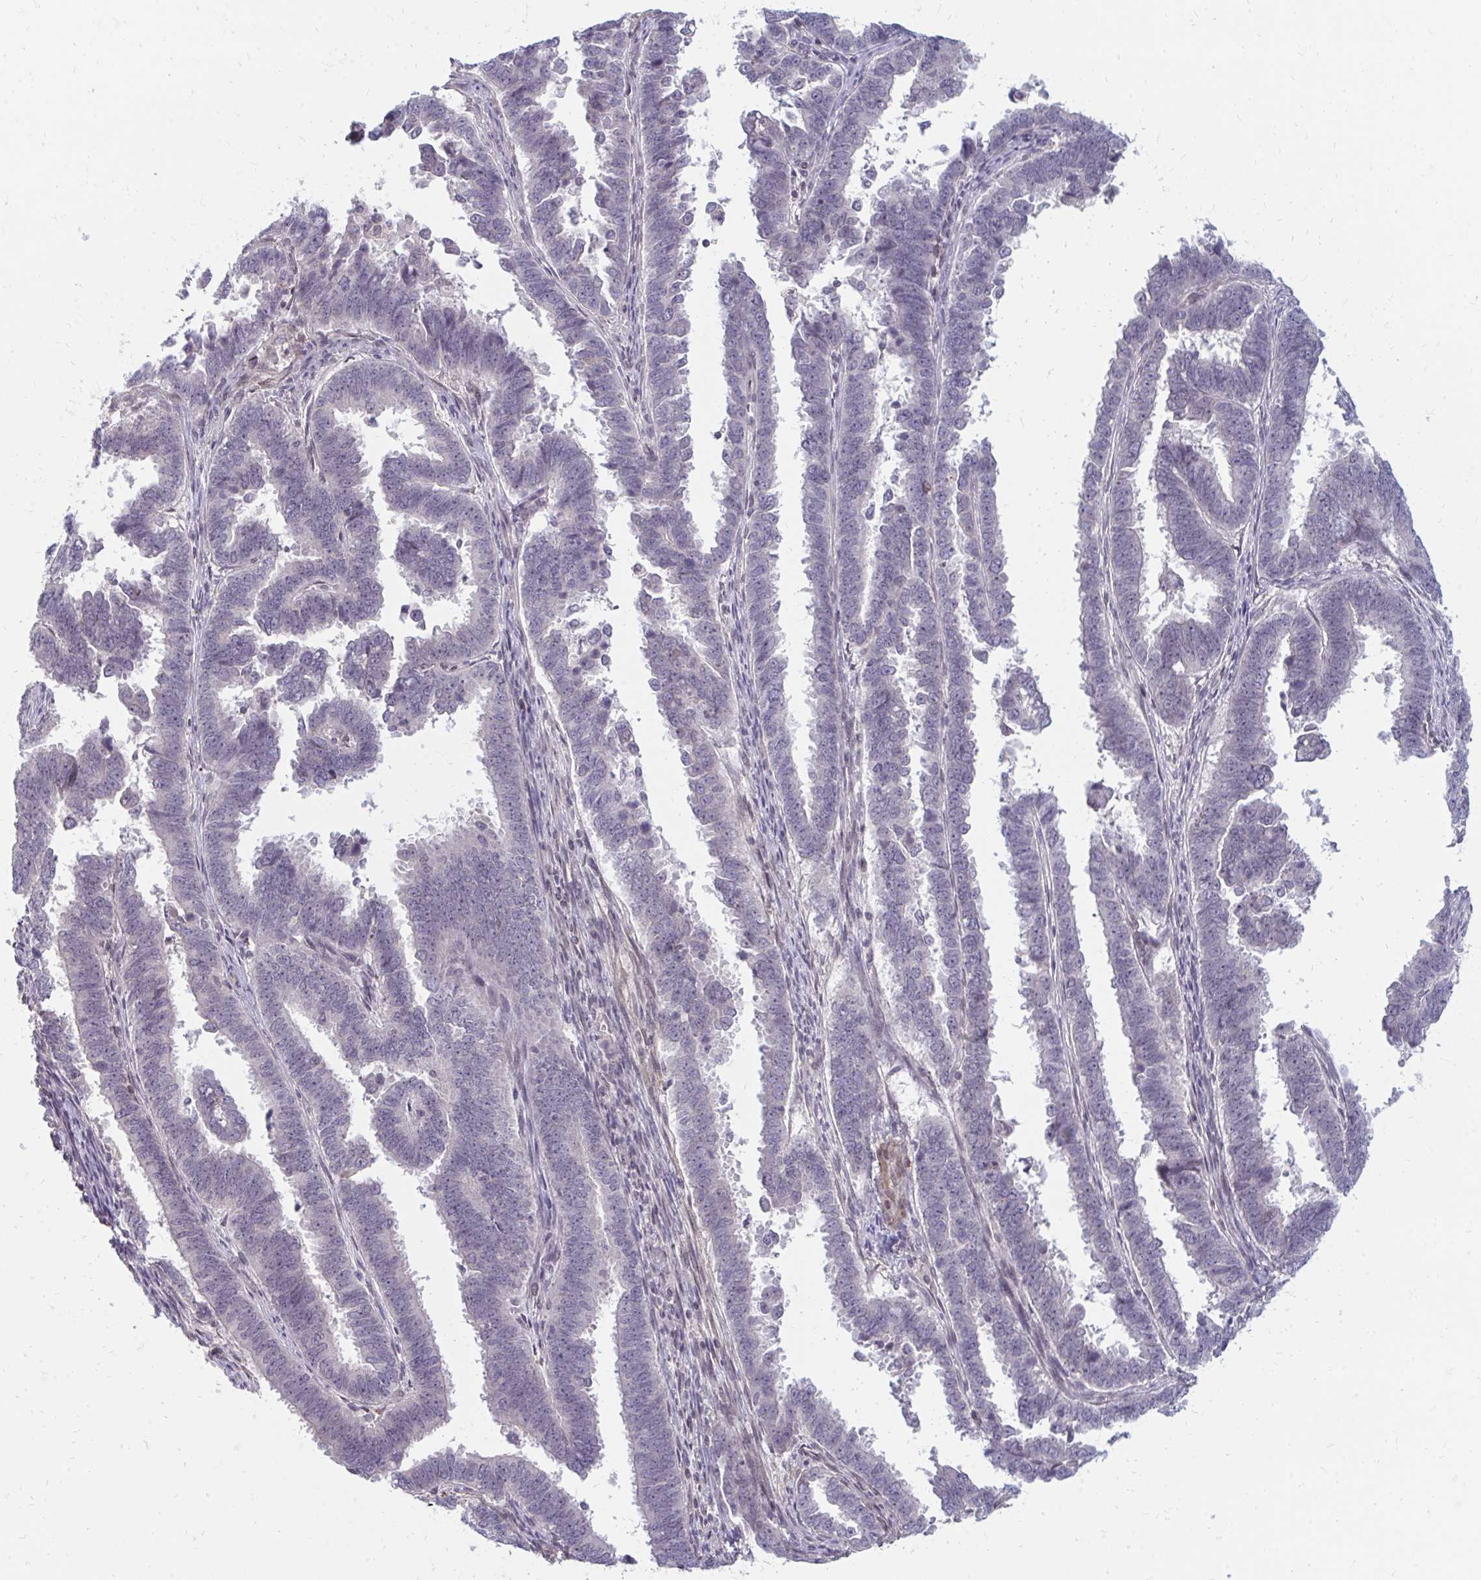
{"staining": {"intensity": "negative", "quantity": "none", "location": "none"}, "tissue": "endometrial cancer", "cell_type": "Tumor cells", "image_type": "cancer", "snomed": [{"axis": "morphology", "description": "Adenocarcinoma, NOS"}, {"axis": "topography", "description": "Endometrium"}], "caption": "IHC image of adenocarcinoma (endometrial) stained for a protein (brown), which demonstrates no staining in tumor cells.", "gene": "GPC5", "patient": {"sex": "female", "age": 75}}